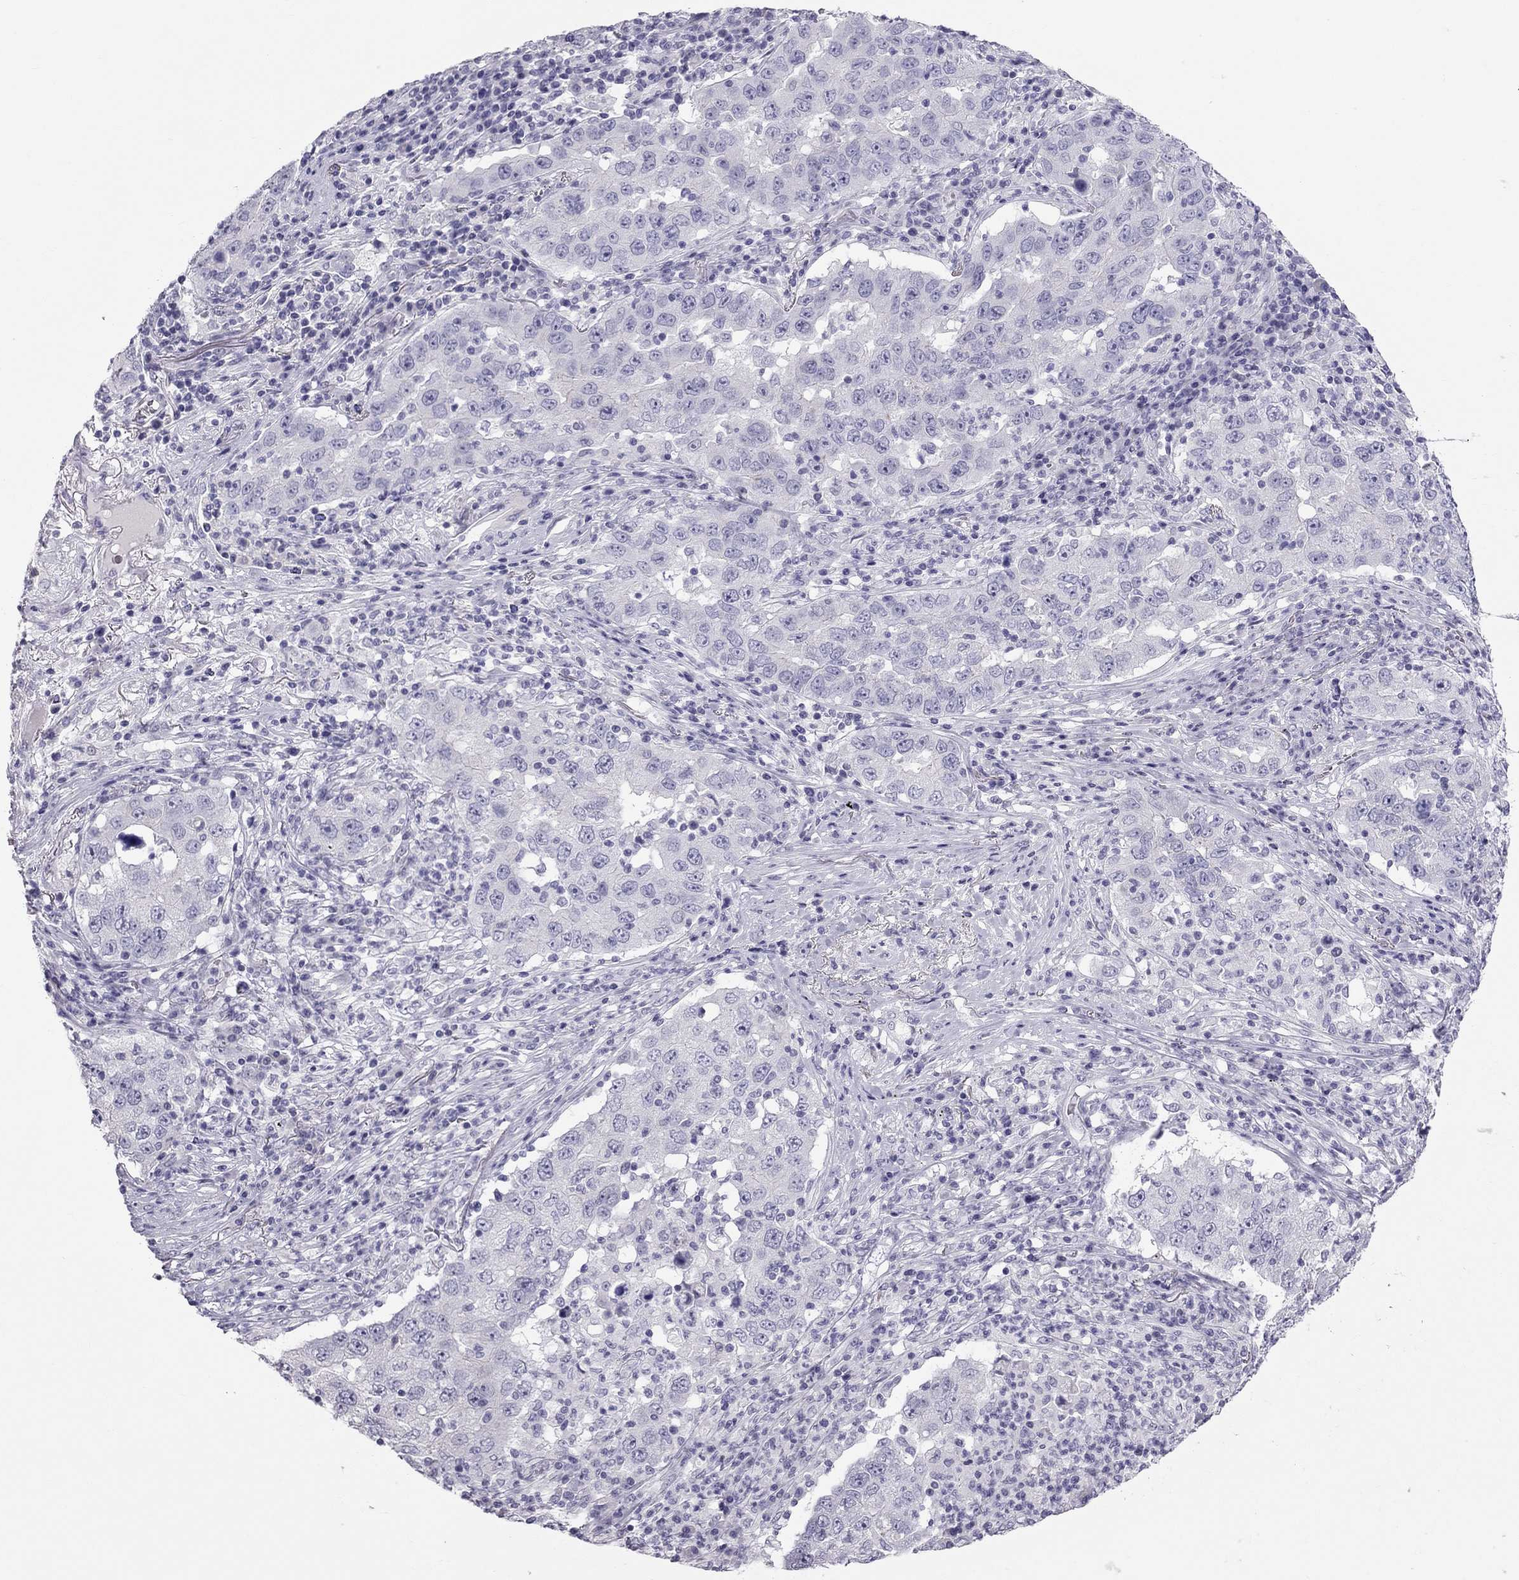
{"staining": {"intensity": "negative", "quantity": "none", "location": "none"}, "tissue": "lung cancer", "cell_type": "Tumor cells", "image_type": "cancer", "snomed": [{"axis": "morphology", "description": "Adenocarcinoma, NOS"}, {"axis": "topography", "description": "Lung"}], "caption": "IHC micrograph of lung adenocarcinoma stained for a protein (brown), which reveals no expression in tumor cells.", "gene": "TEX14", "patient": {"sex": "male", "age": 73}}